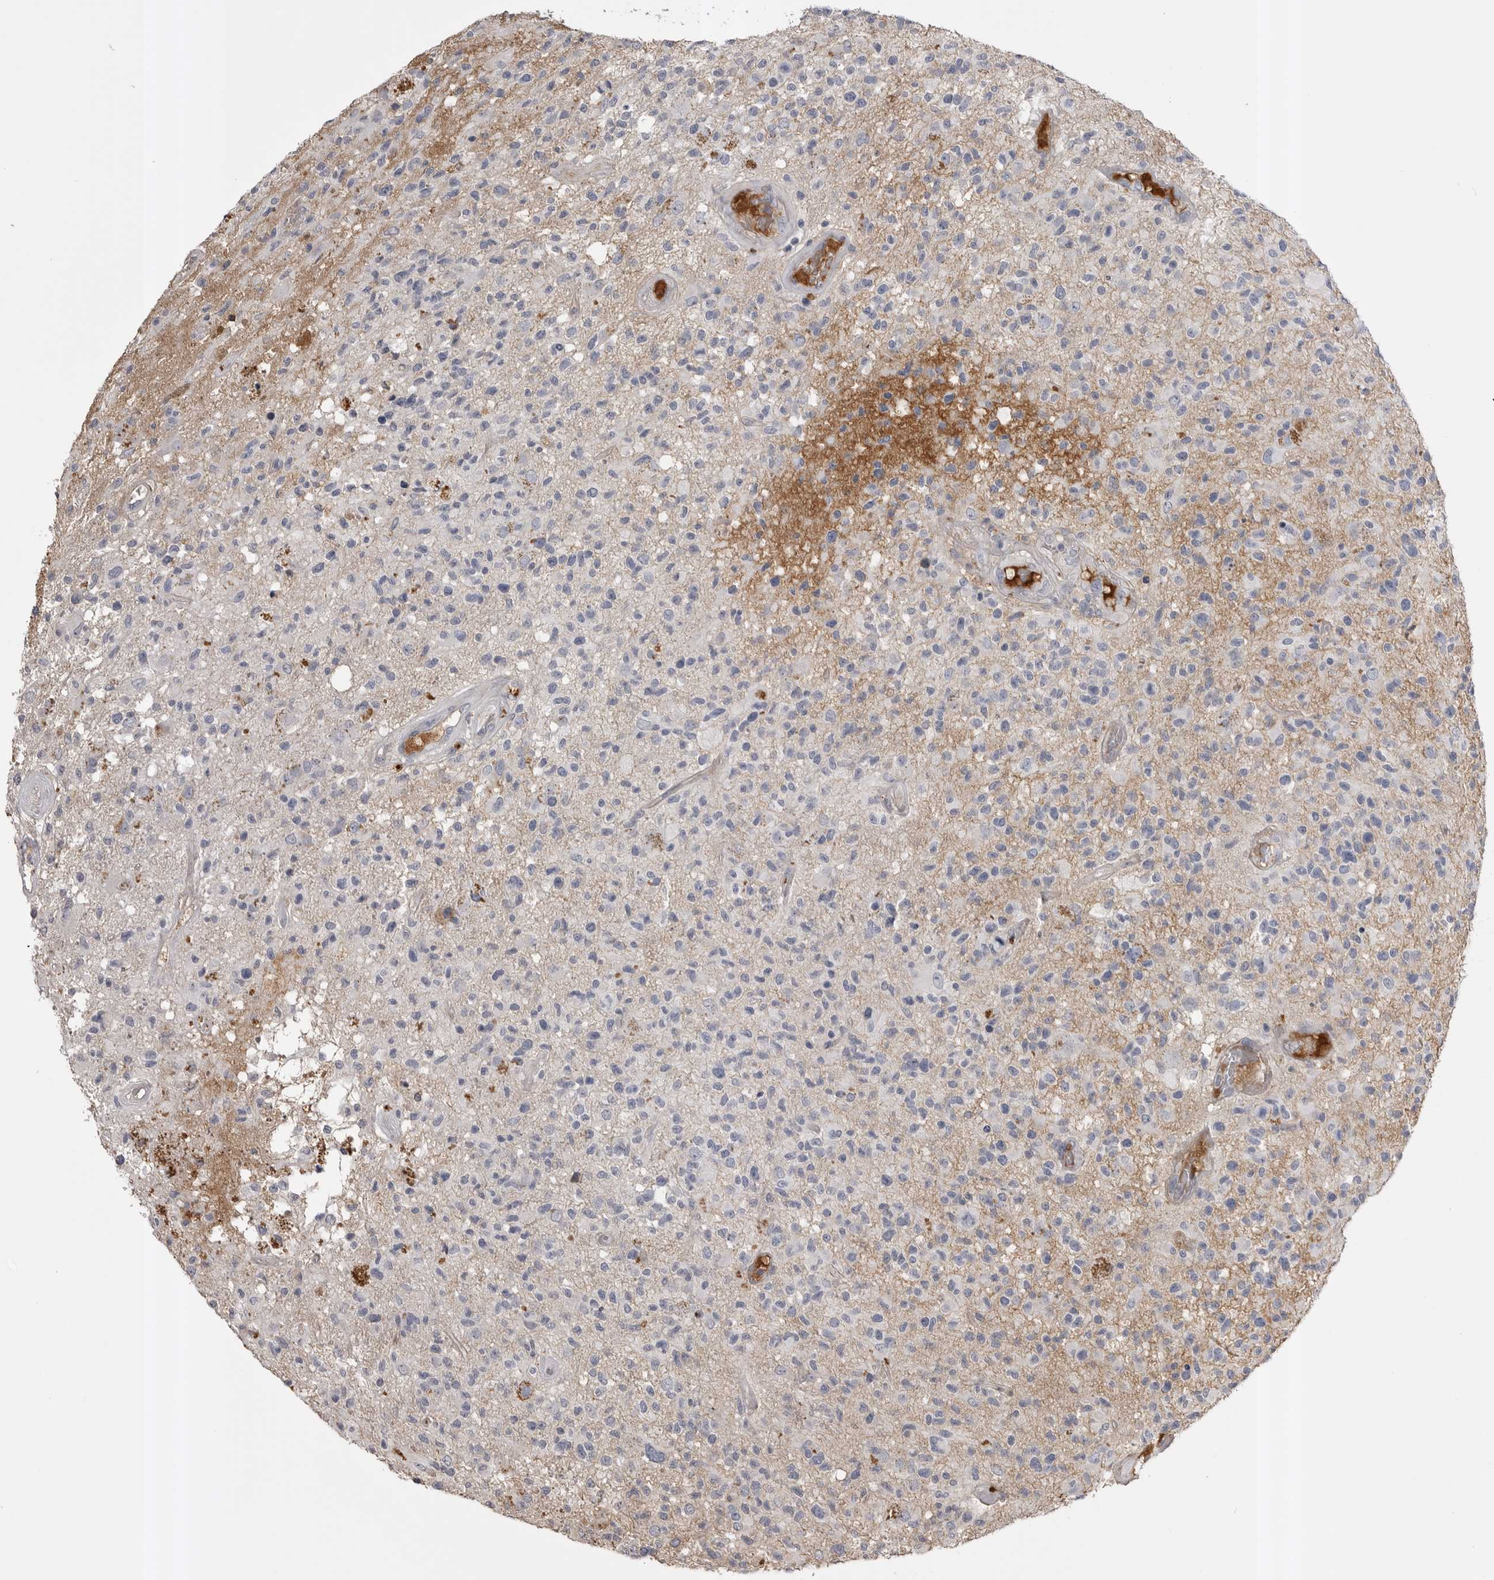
{"staining": {"intensity": "negative", "quantity": "none", "location": "none"}, "tissue": "glioma", "cell_type": "Tumor cells", "image_type": "cancer", "snomed": [{"axis": "morphology", "description": "Glioma, malignant, High grade"}, {"axis": "morphology", "description": "Glioblastoma, NOS"}, {"axis": "topography", "description": "Brain"}], "caption": "The histopathology image shows no significant expression in tumor cells of glioma. (Immunohistochemistry (ihc), brightfield microscopy, high magnification).", "gene": "AHSG", "patient": {"sex": "male", "age": 60}}